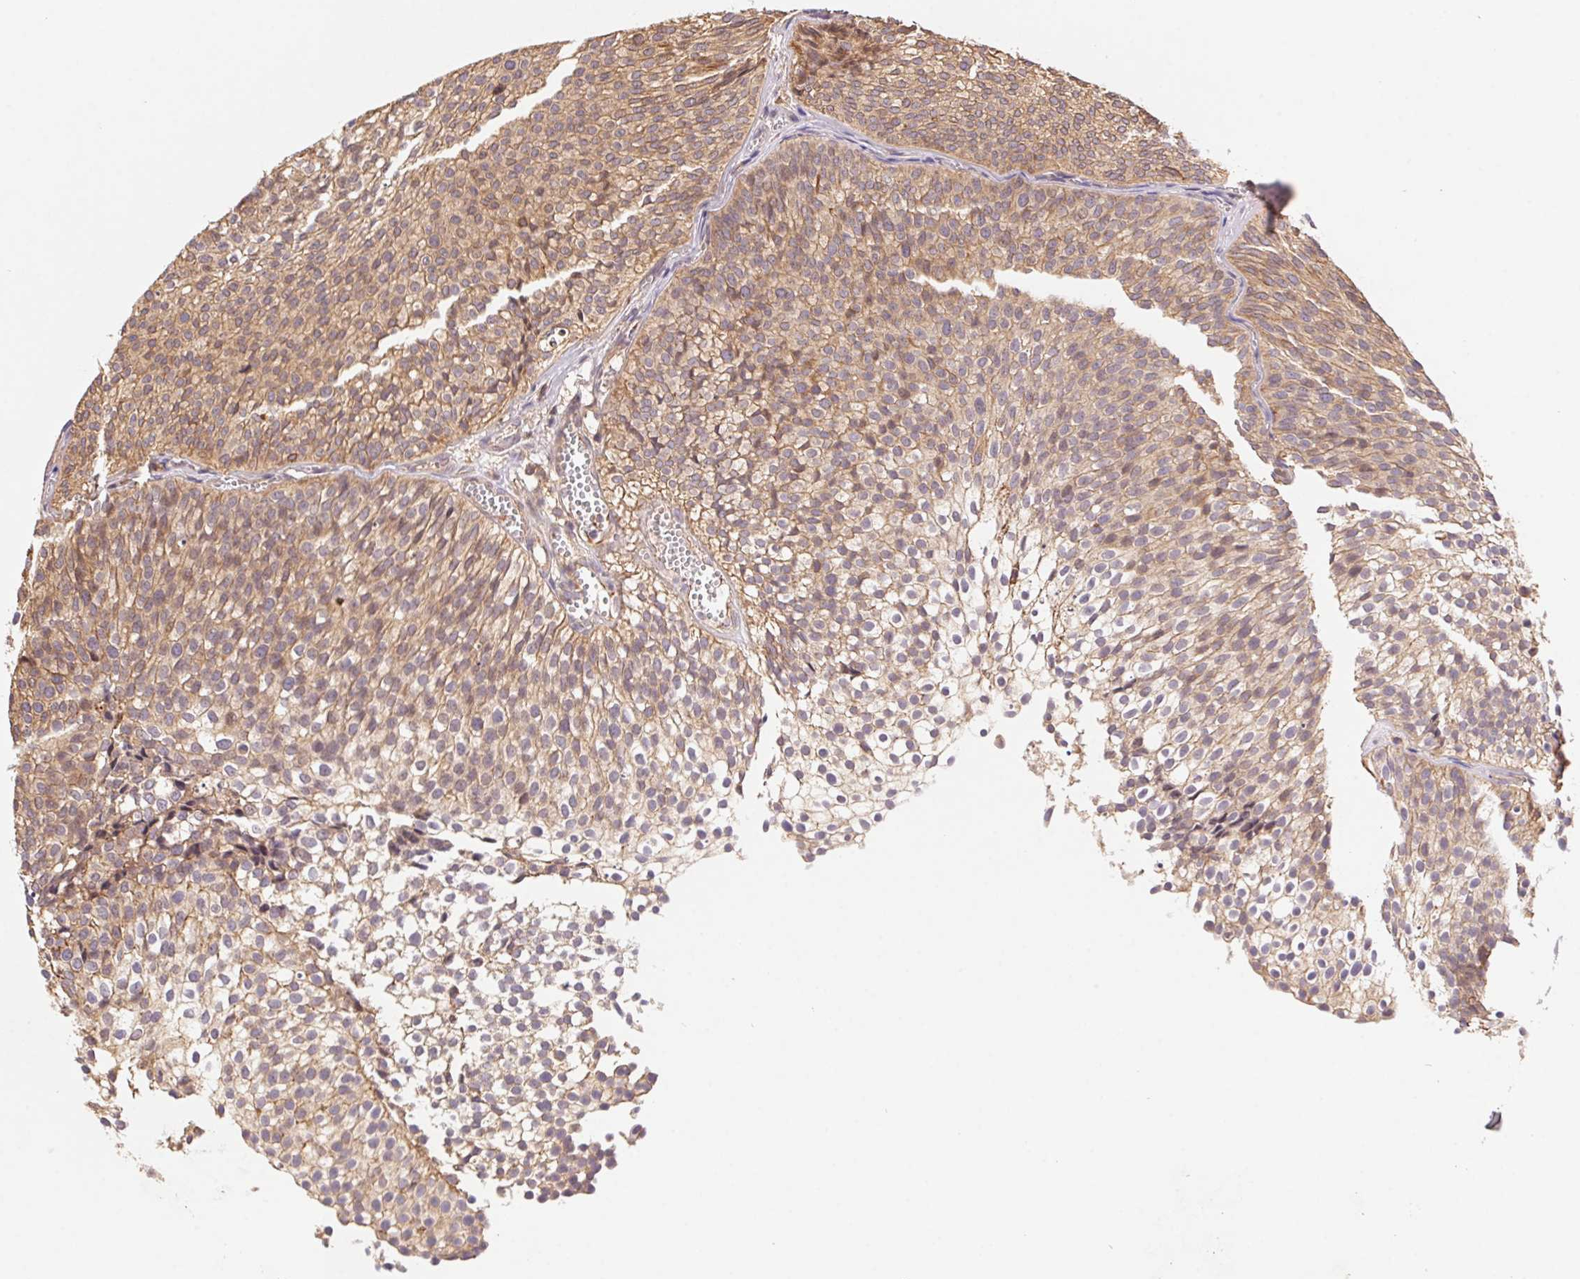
{"staining": {"intensity": "weak", "quantity": ">75%", "location": "cytoplasmic/membranous"}, "tissue": "urothelial cancer", "cell_type": "Tumor cells", "image_type": "cancer", "snomed": [{"axis": "morphology", "description": "Urothelial carcinoma, Low grade"}, {"axis": "topography", "description": "Urinary bladder"}], "caption": "The micrograph shows staining of urothelial carcinoma (low-grade), revealing weak cytoplasmic/membranous protein positivity (brown color) within tumor cells. (DAB (3,3'-diaminobenzidine) IHC, brown staining for protein, blue staining for nuclei).", "gene": "ATG10", "patient": {"sex": "male", "age": 91}}